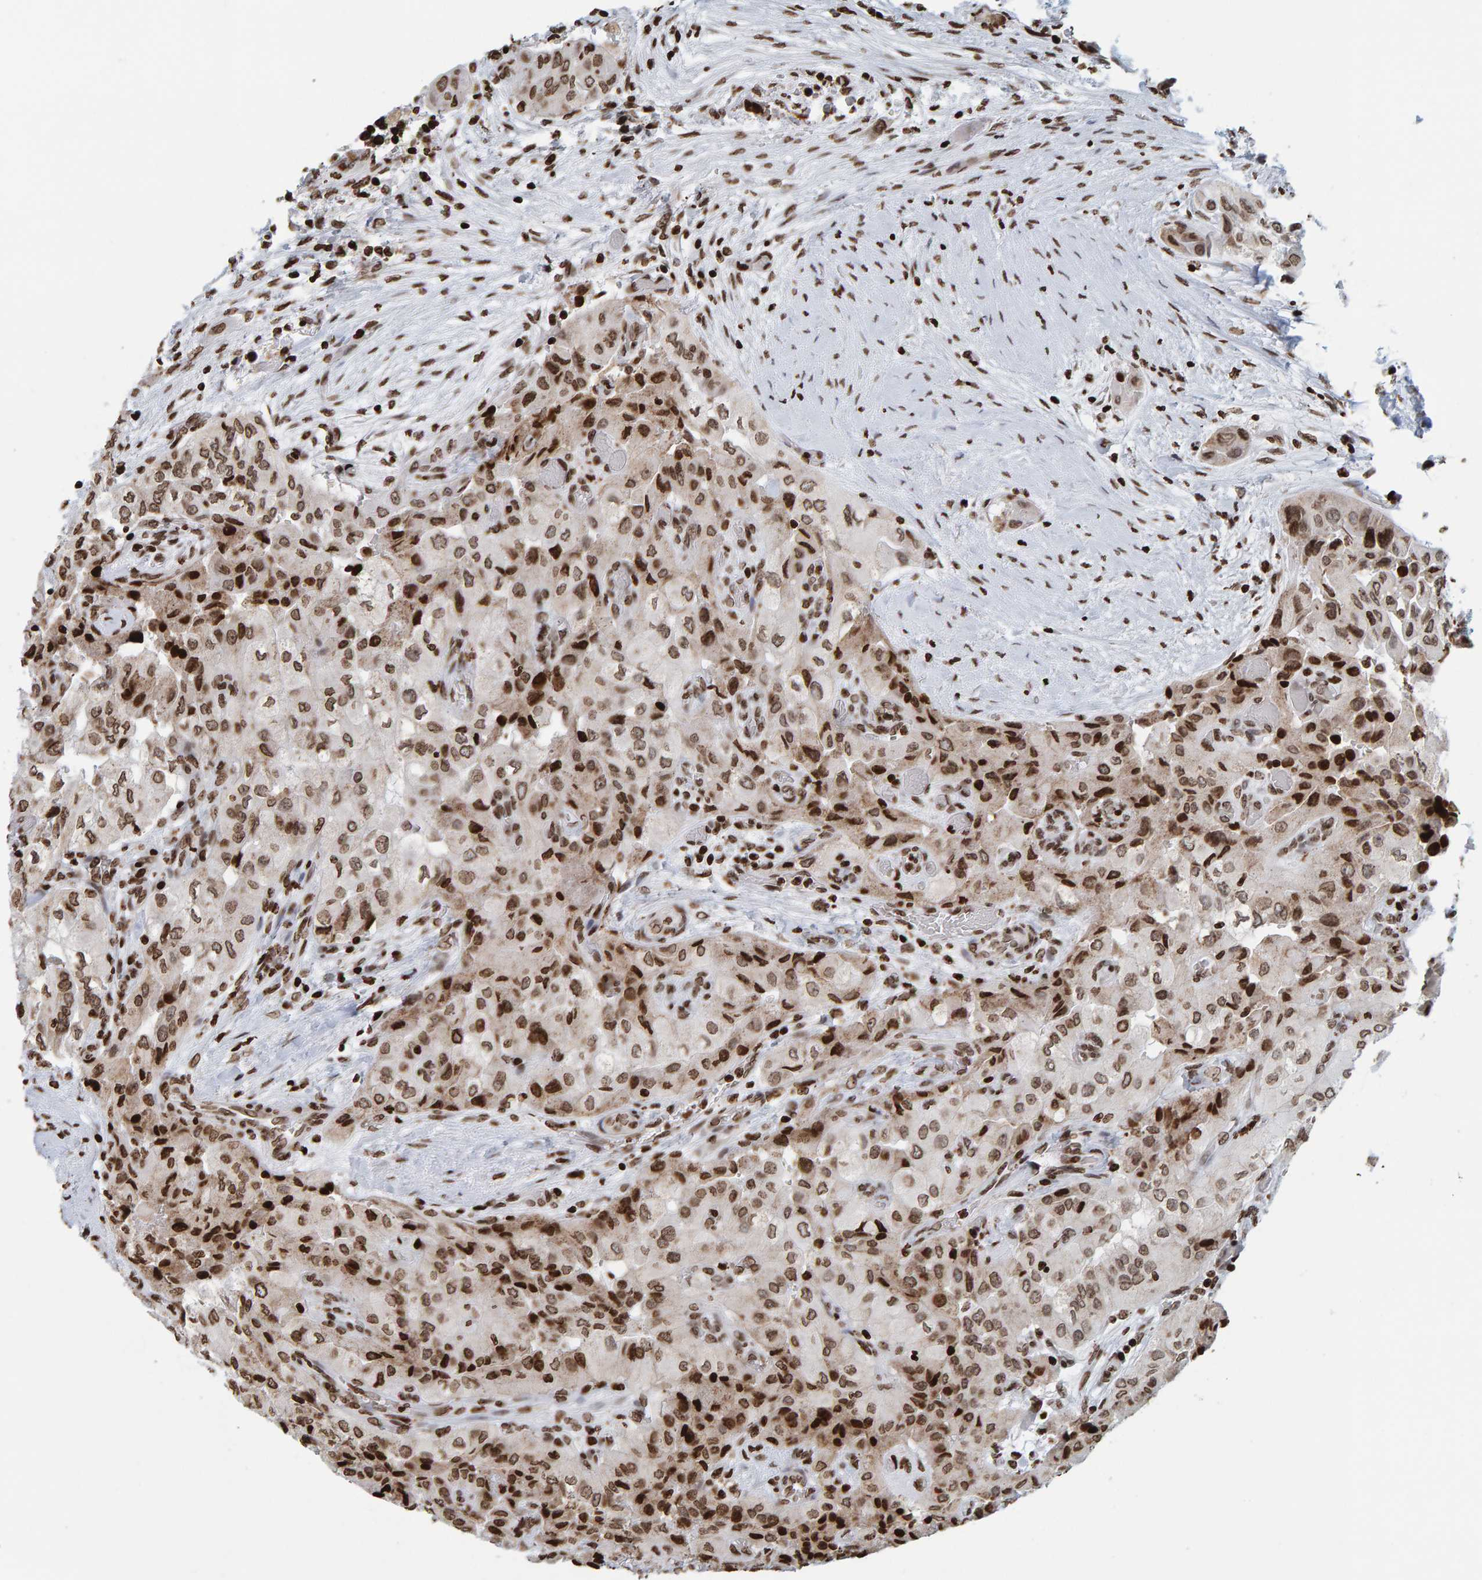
{"staining": {"intensity": "moderate", "quantity": ">75%", "location": "cytoplasmic/membranous,nuclear"}, "tissue": "thyroid cancer", "cell_type": "Tumor cells", "image_type": "cancer", "snomed": [{"axis": "morphology", "description": "Papillary adenocarcinoma, NOS"}, {"axis": "topography", "description": "Thyroid gland"}], "caption": "This is a micrograph of immunohistochemistry (IHC) staining of thyroid cancer, which shows moderate staining in the cytoplasmic/membranous and nuclear of tumor cells.", "gene": "BRF2", "patient": {"sex": "female", "age": 59}}